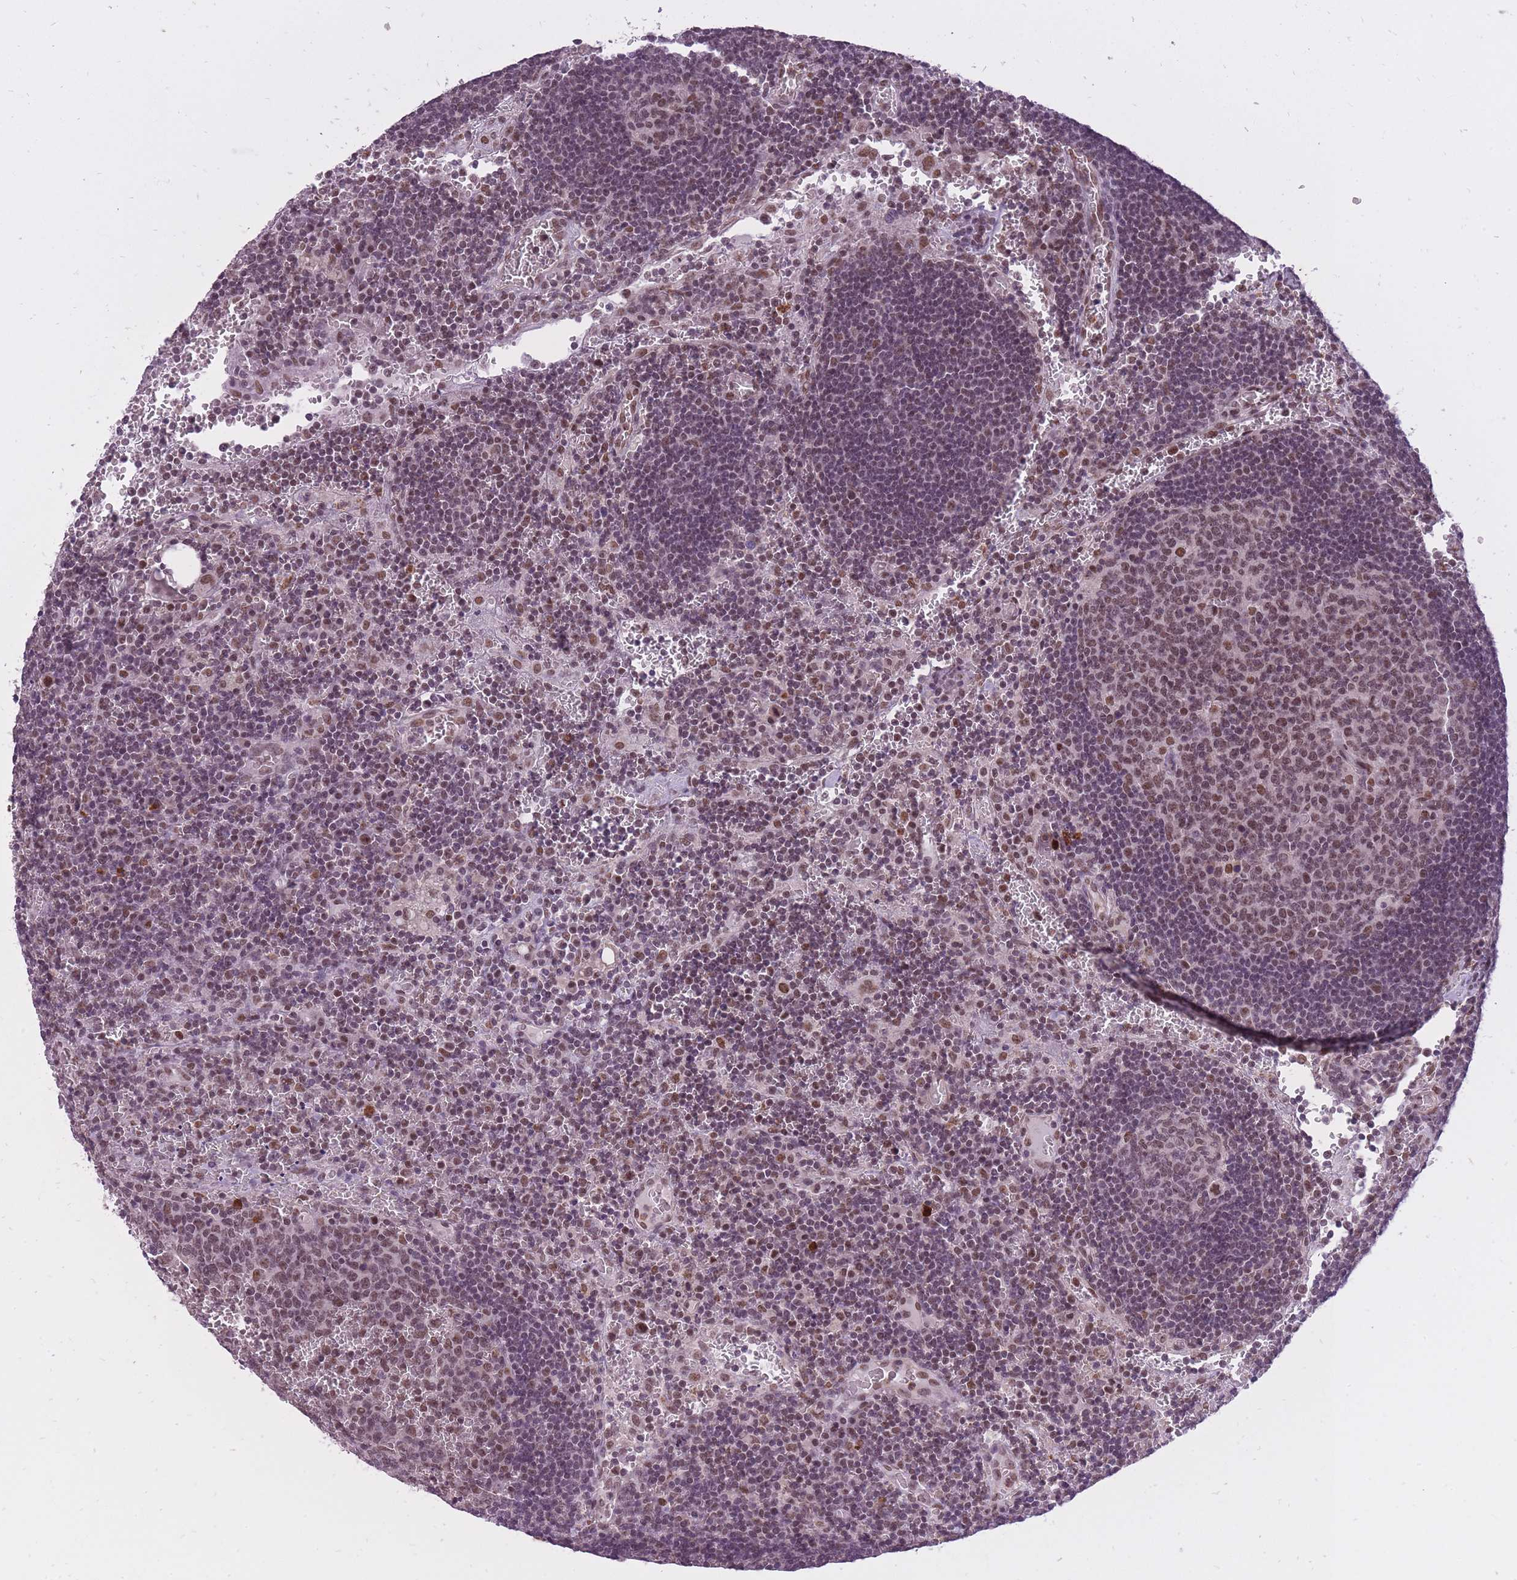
{"staining": {"intensity": "moderate", "quantity": ">75%", "location": "nuclear"}, "tissue": "lymph node", "cell_type": "Germinal center cells", "image_type": "normal", "snomed": [{"axis": "morphology", "description": "Normal tissue, NOS"}, {"axis": "topography", "description": "Lymph node"}], "caption": "This histopathology image displays IHC staining of unremarkable human lymph node, with medium moderate nuclear expression in about >75% of germinal center cells.", "gene": "TIGD1", "patient": {"sex": "female", "age": 73}}